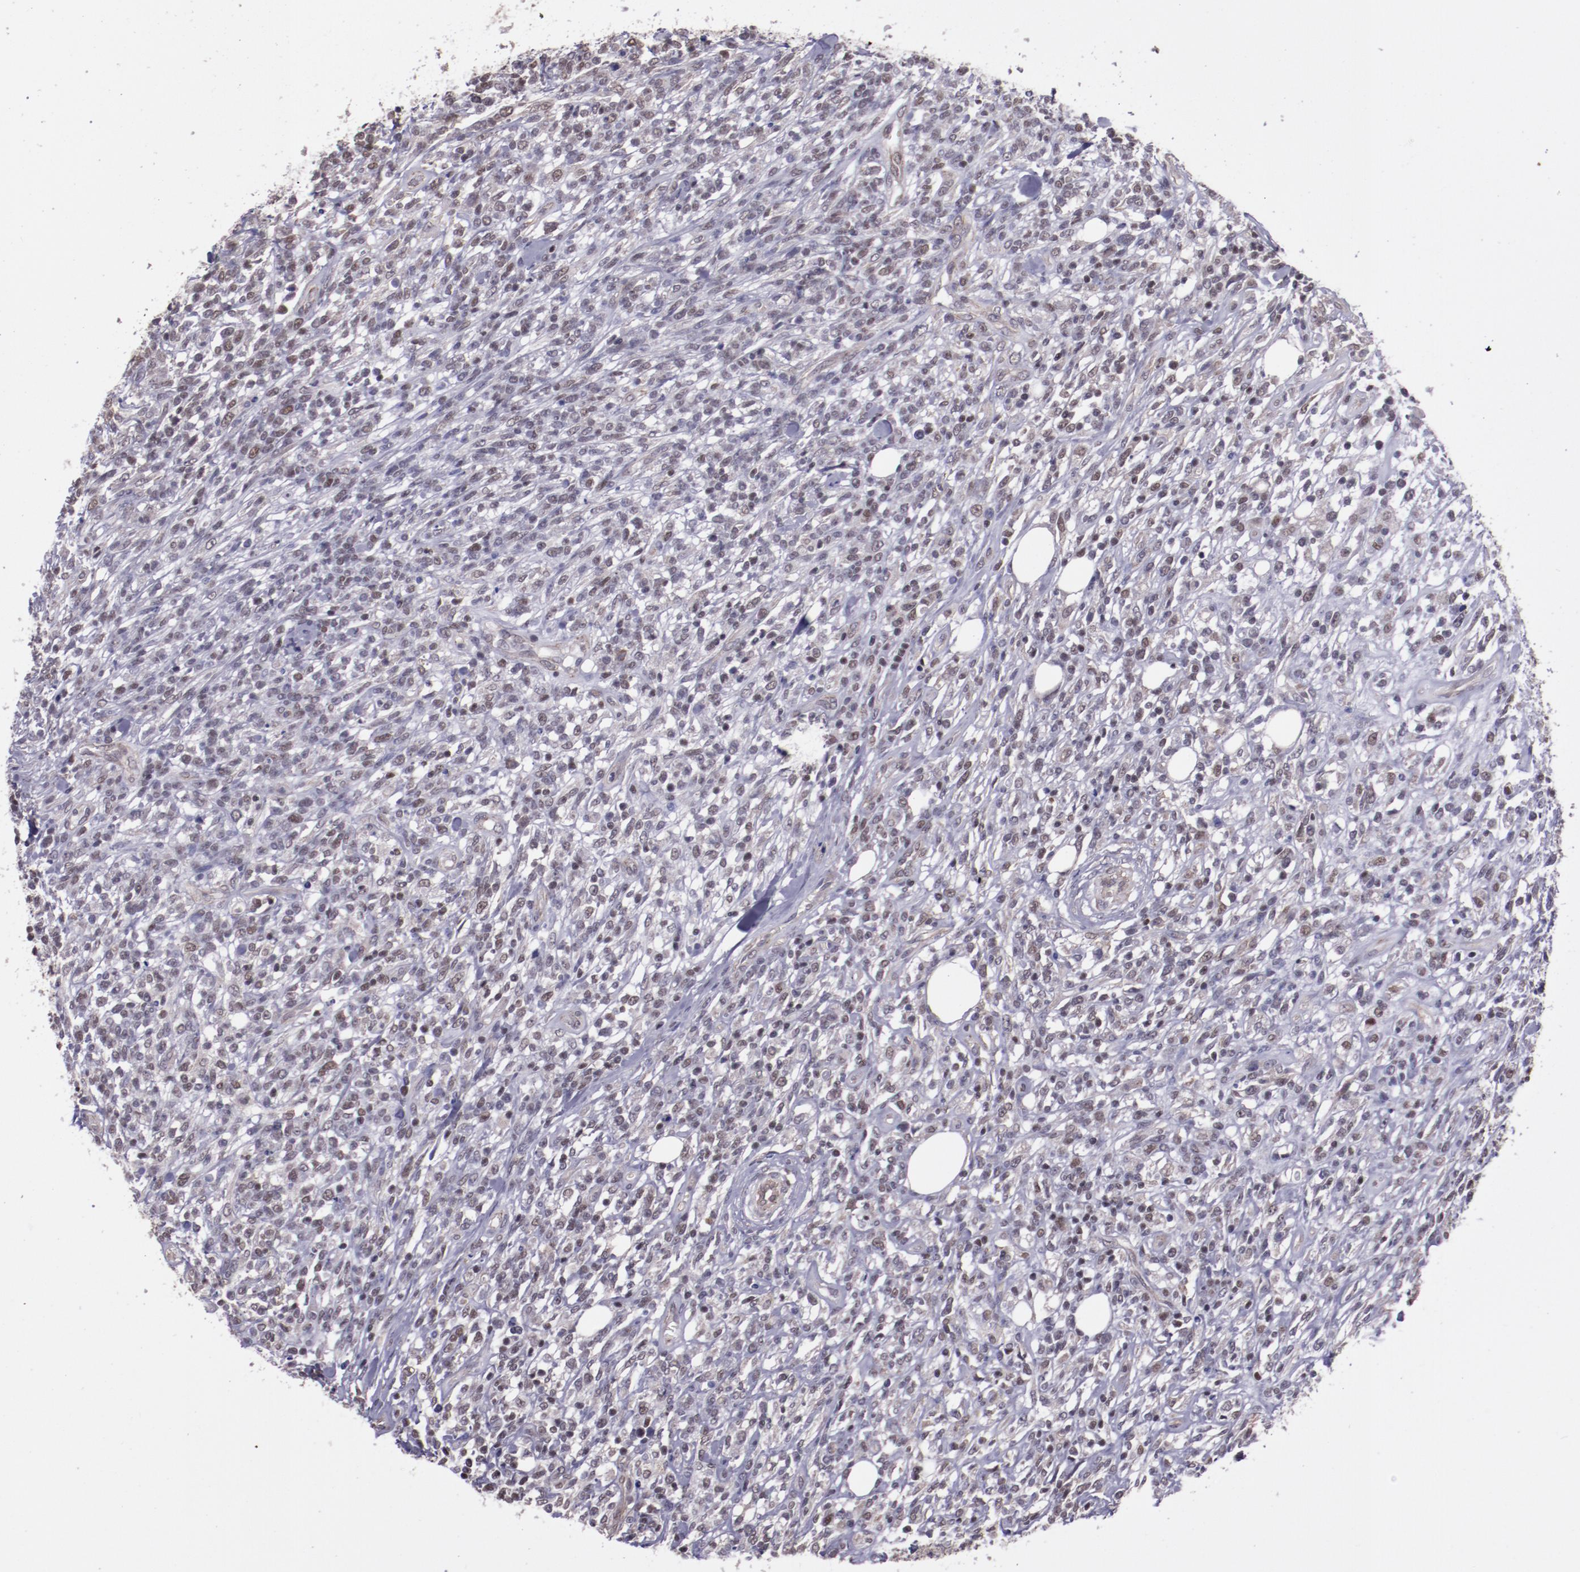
{"staining": {"intensity": "weak", "quantity": "<25%", "location": "nuclear"}, "tissue": "lymphoma", "cell_type": "Tumor cells", "image_type": "cancer", "snomed": [{"axis": "morphology", "description": "Malignant lymphoma, non-Hodgkin's type, High grade"}, {"axis": "topography", "description": "Lymph node"}], "caption": "Immunohistochemical staining of high-grade malignant lymphoma, non-Hodgkin's type displays no significant positivity in tumor cells. (Immunohistochemistry, brightfield microscopy, high magnification).", "gene": "ELF1", "patient": {"sex": "female", "age": 73}}